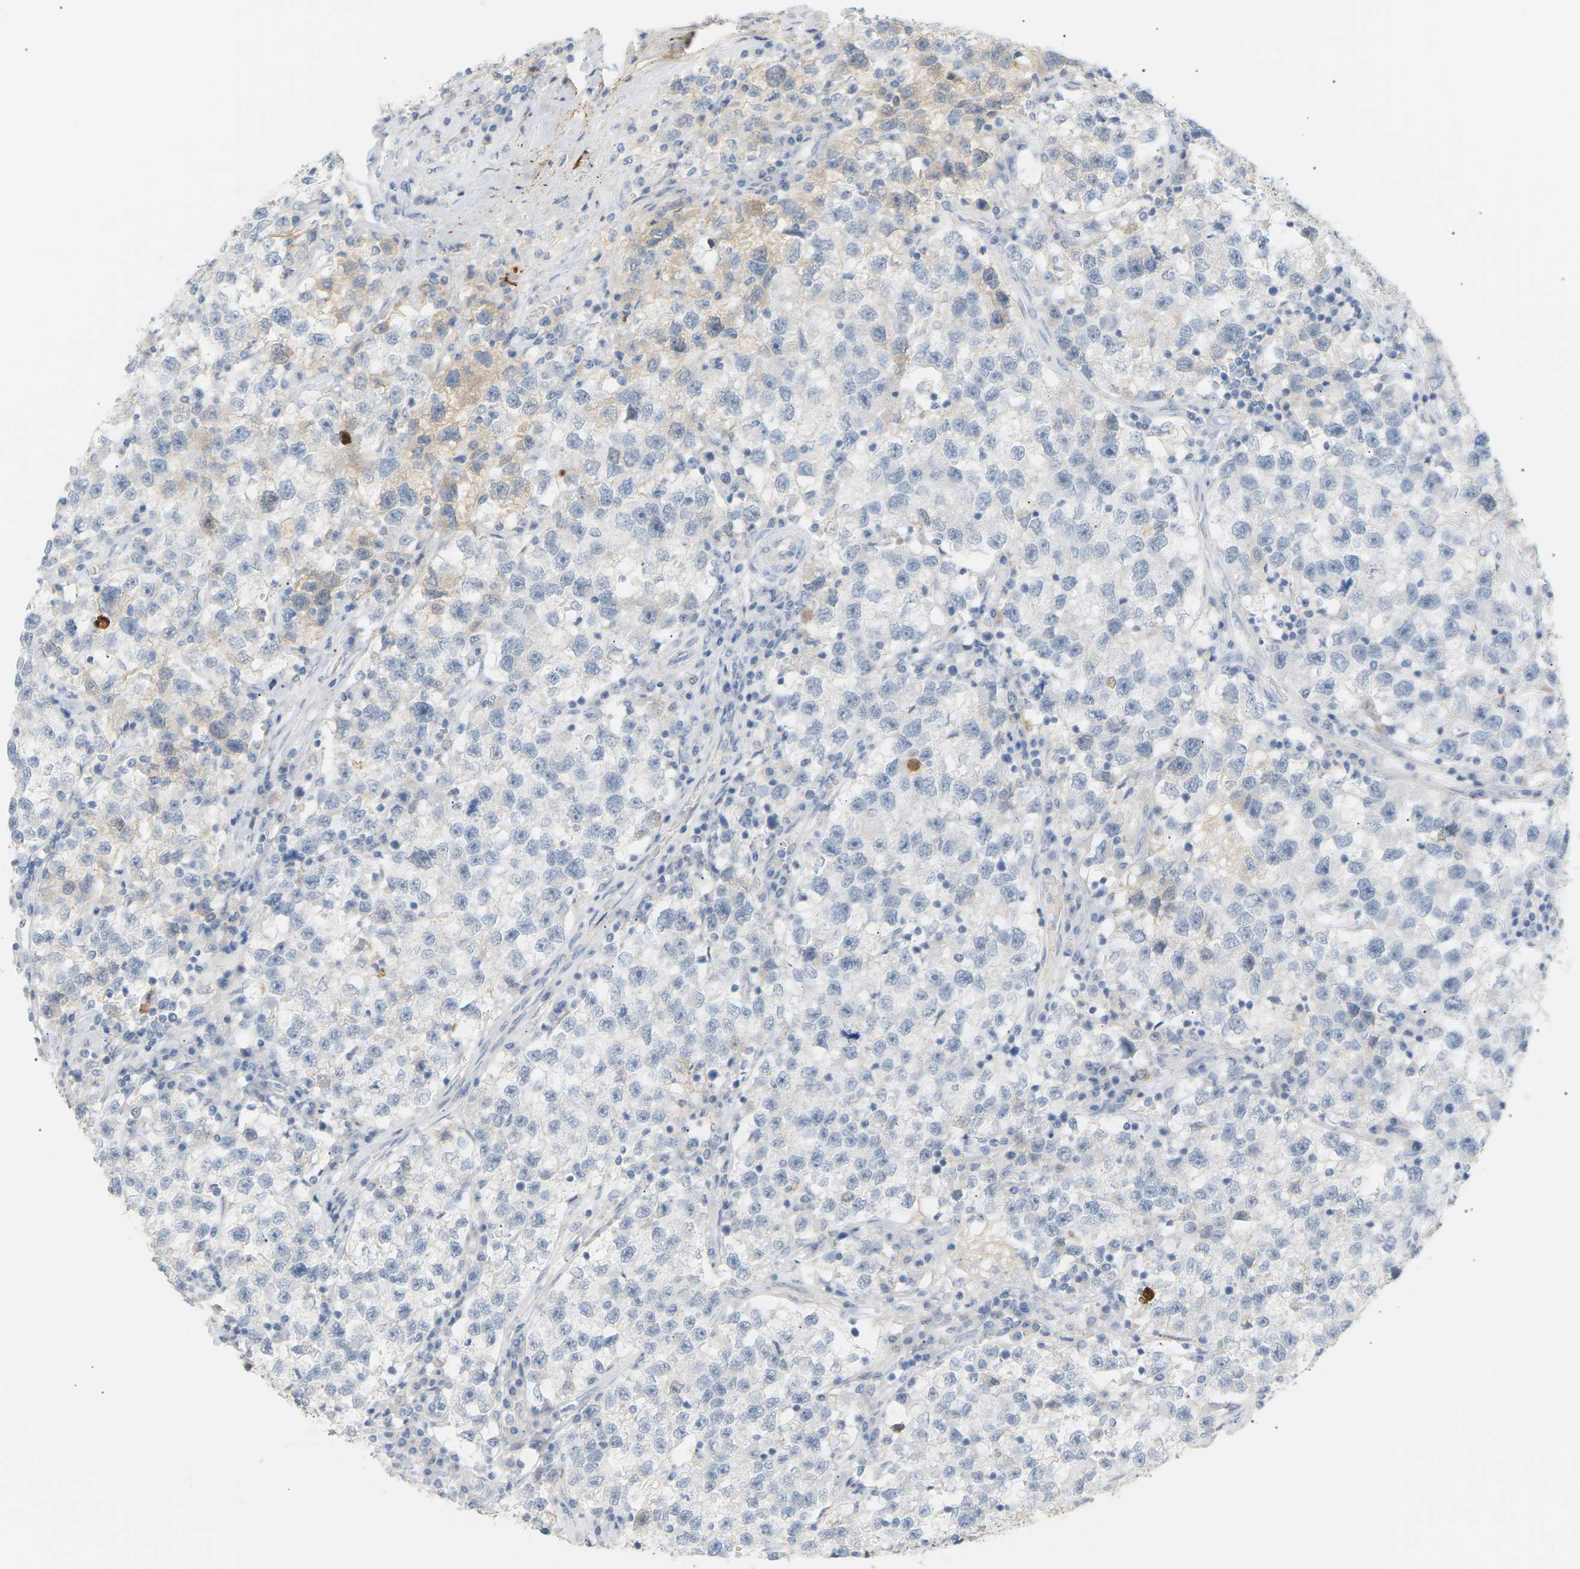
{"staining": {"intensity": "weak", "quantity": "<25%", "location": "cytoplasmic/membranous"}, "tissue": "testis cancer", "cell_type": "Tumor cells", "image_type": "cancer", "snomed": [{"axis": "morphology", "description": "Seminoma, NOS"}, {"axis": "topography", "description": "Testis"}], "caption": "This photomicrograph is of seminoma (testis) stained with immunohistochemistry (IHC) to label a protein in brown with the nuclei are counter-stained blue. There is no expression in tumor cells.", "gene": "CLU", "patient": {"sex": "male", "age": 22}}